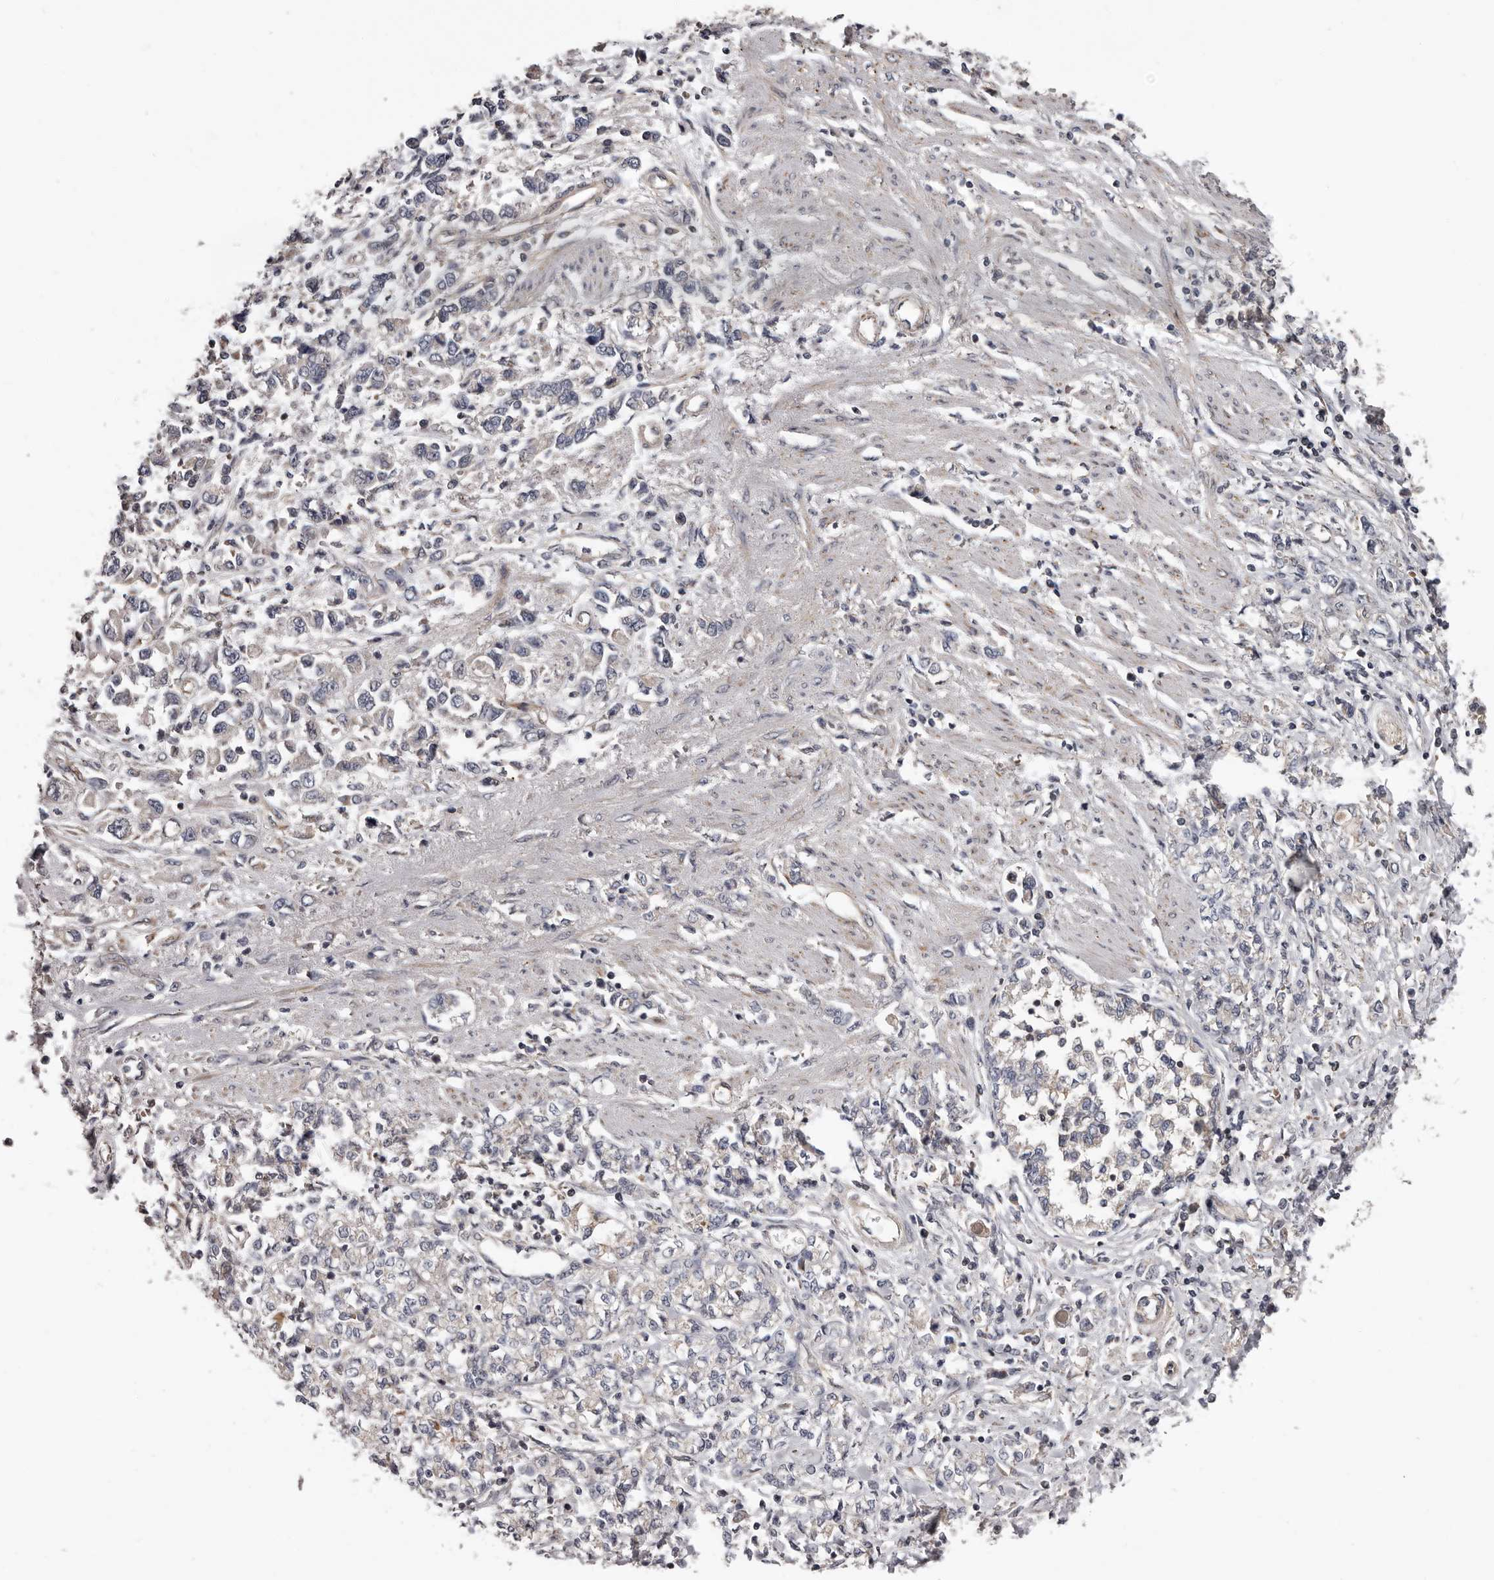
{"staining": {"intensity": "negative", "quantity": "none", "location": "none"}, "tissue": "stomach cancer", "cell_type": "Tumor cells", "image_type": "cancer", "snomed": [{"axis": "morphology", "description": "Adenocarcinoma, NOS"}, {"axis": "topography", "description": "Stomach"}], "caption": "Stomach adenocarcinoma was stained to show a protein in brown. There is no significant expression in tumor cells. (DAB (3,3'-diaminobenzidine) immunohistochemistry visualized using brightfield microscopy, high magnification).", "gene": "VPS37A", "patient": {"sex": "female", "age": 76}}